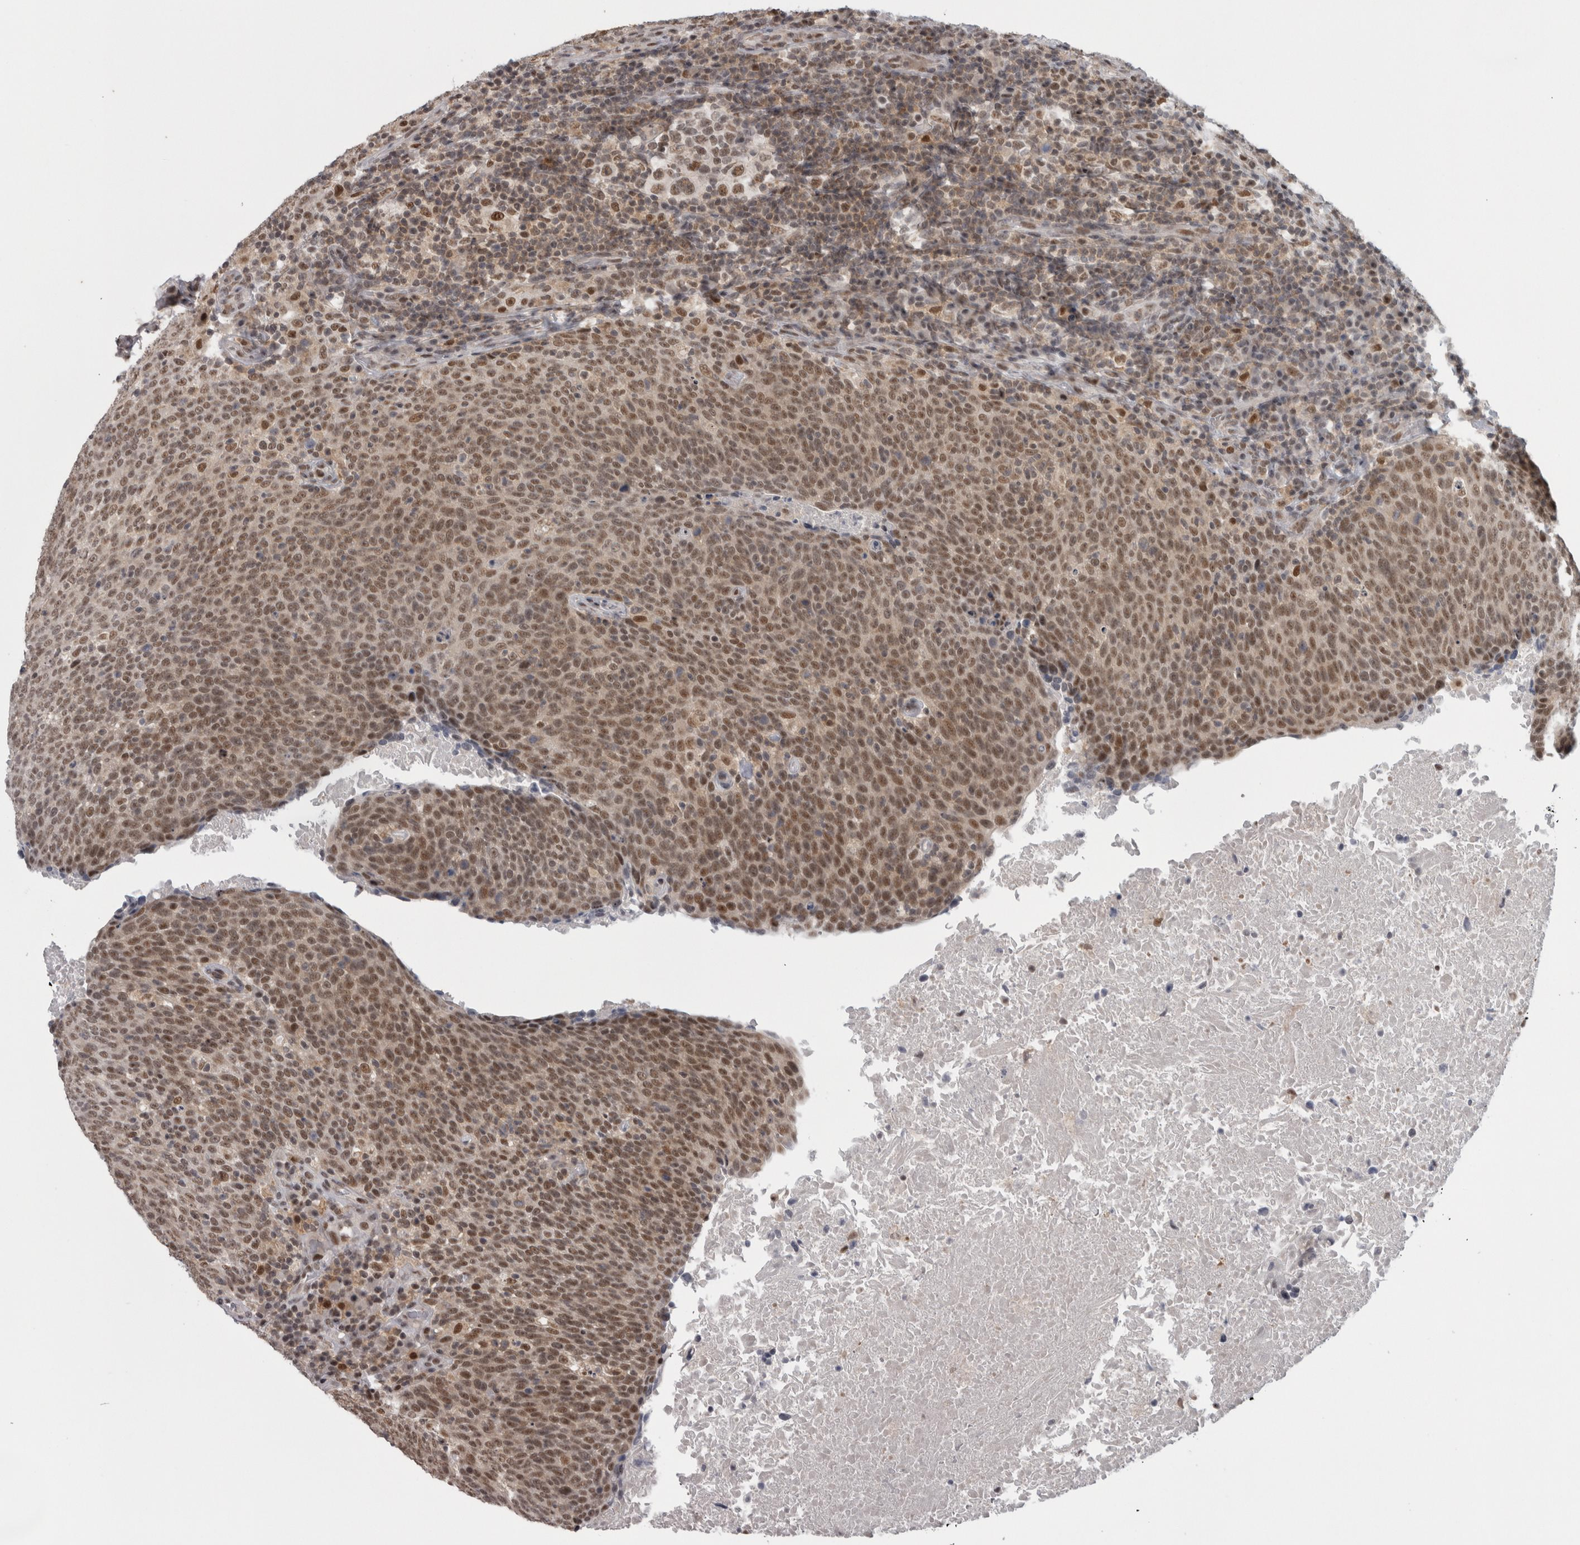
{"staining": {"intensity": "moderate", "quantity": ">75%", "location": "nuclear"}, "tissue": "head and neck cancer", "cell_type": "Tumor cells", "image_type": "cancer", "snomed": [{"axis": "morphology", "description": "Squamous cell carcinoma, NOS"}, {"axis": "morphology", "description": "Squamous cell carcinoma, metastatic, NOS"}, {"axis": "topography", "description": "Lymph node"}, {"axis": "topography", "description": "Head-Neck"}], "caption": "Human head and neck squamous cell carcinoma stained with a protein marker displays moderate staining in tumor cells.", "gene": "MICU3", "patient": {"sex": "male", "age": 62}}